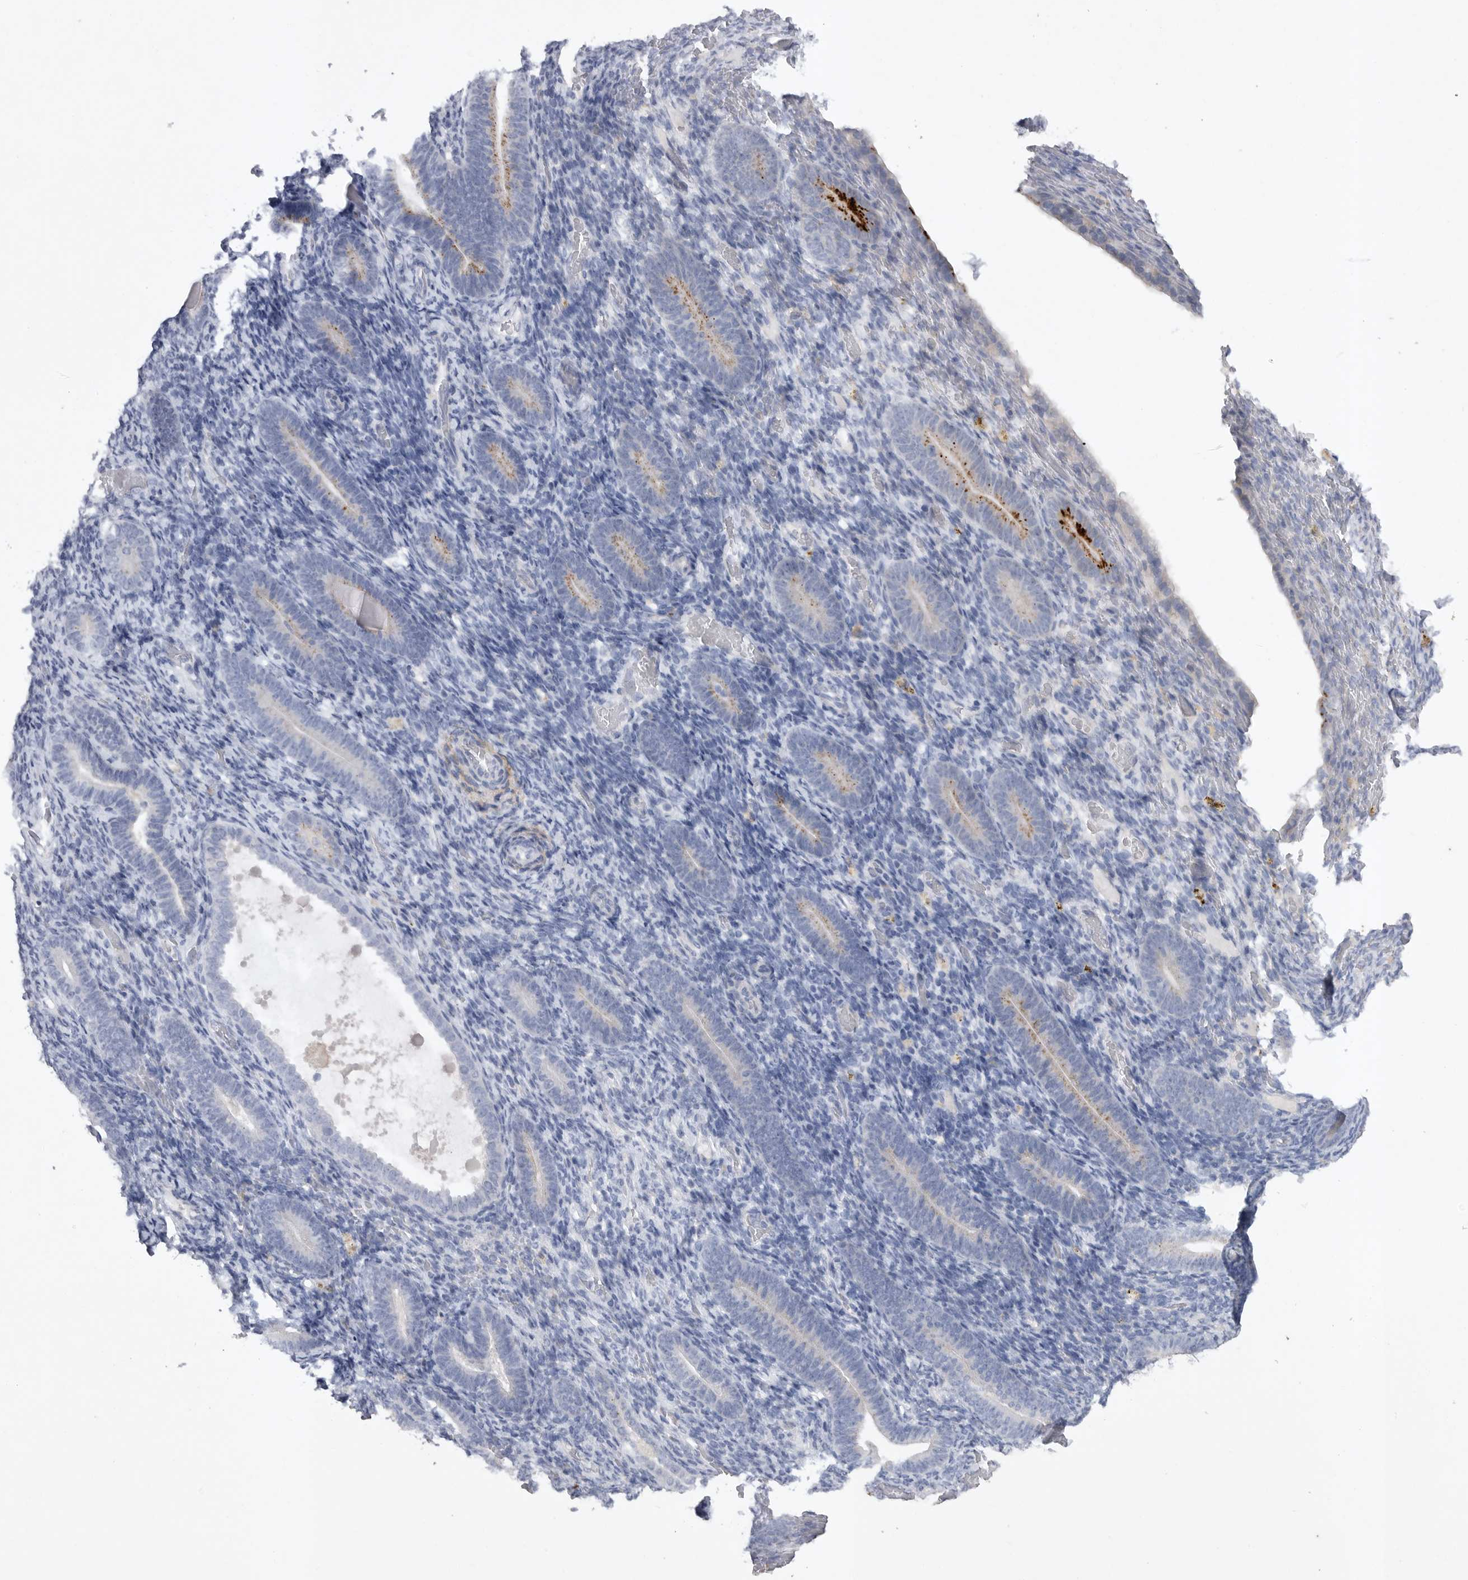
{"staining": {"intensity": "negative", "quantity": "none", "location": "none"}, "tissue": "endometrium", "cell_type": "Cells in endometrial stroma", "image_type": "normal", "snomed": [{"axis": "morphology", "description": "Normal tissue, NOS"}, {"axis": "topography", "description": "Endometrium"}], "caption": "Cells in endometrial stroma show no significant protein staining in unremarkable endometrium. (DAB immunohistochemistry visualized using brightfield microscopy, high magnification).", "gene": "EDEM3", "patient": {"sex": "female", "age": 51}}